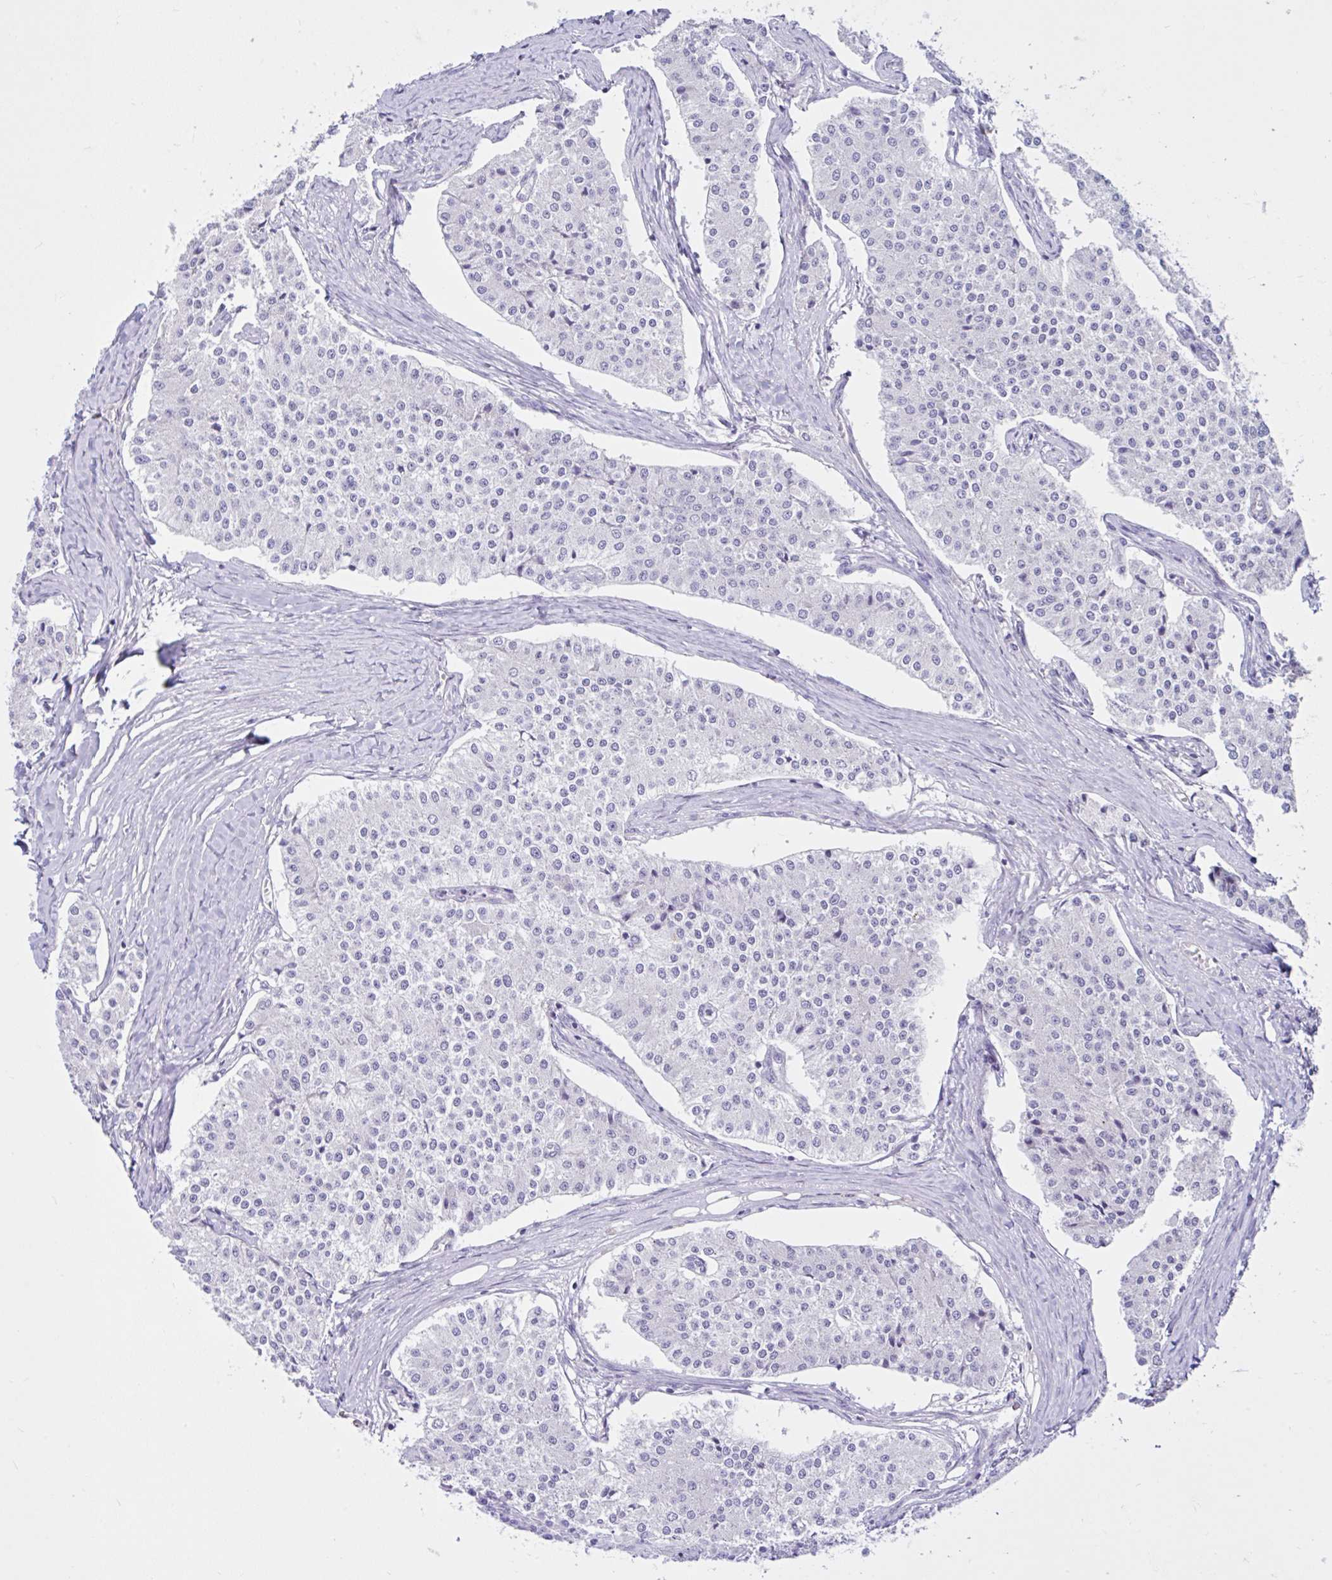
{"staining": {"intensity": "negative", "quantity": "none", "location": "none"}, "tissue": "carcinoid", "cell_type": "Tumor cells", "image_type": "cancer", "snomed": [{"axis": "morphology", "description": "Carcinoid, malignant, NOS"}, {"axis": "topography", "description": "Colon"}], "caption": "The image demonstrates no significant positivity in tumor cells of malignant carcinoid. (DAB immunohistochemistry (IHC) visualized using brightfield microscopy, high magnification).", "gene": "CYP19A1", "patient": {"sex": "female", "age": 52}}